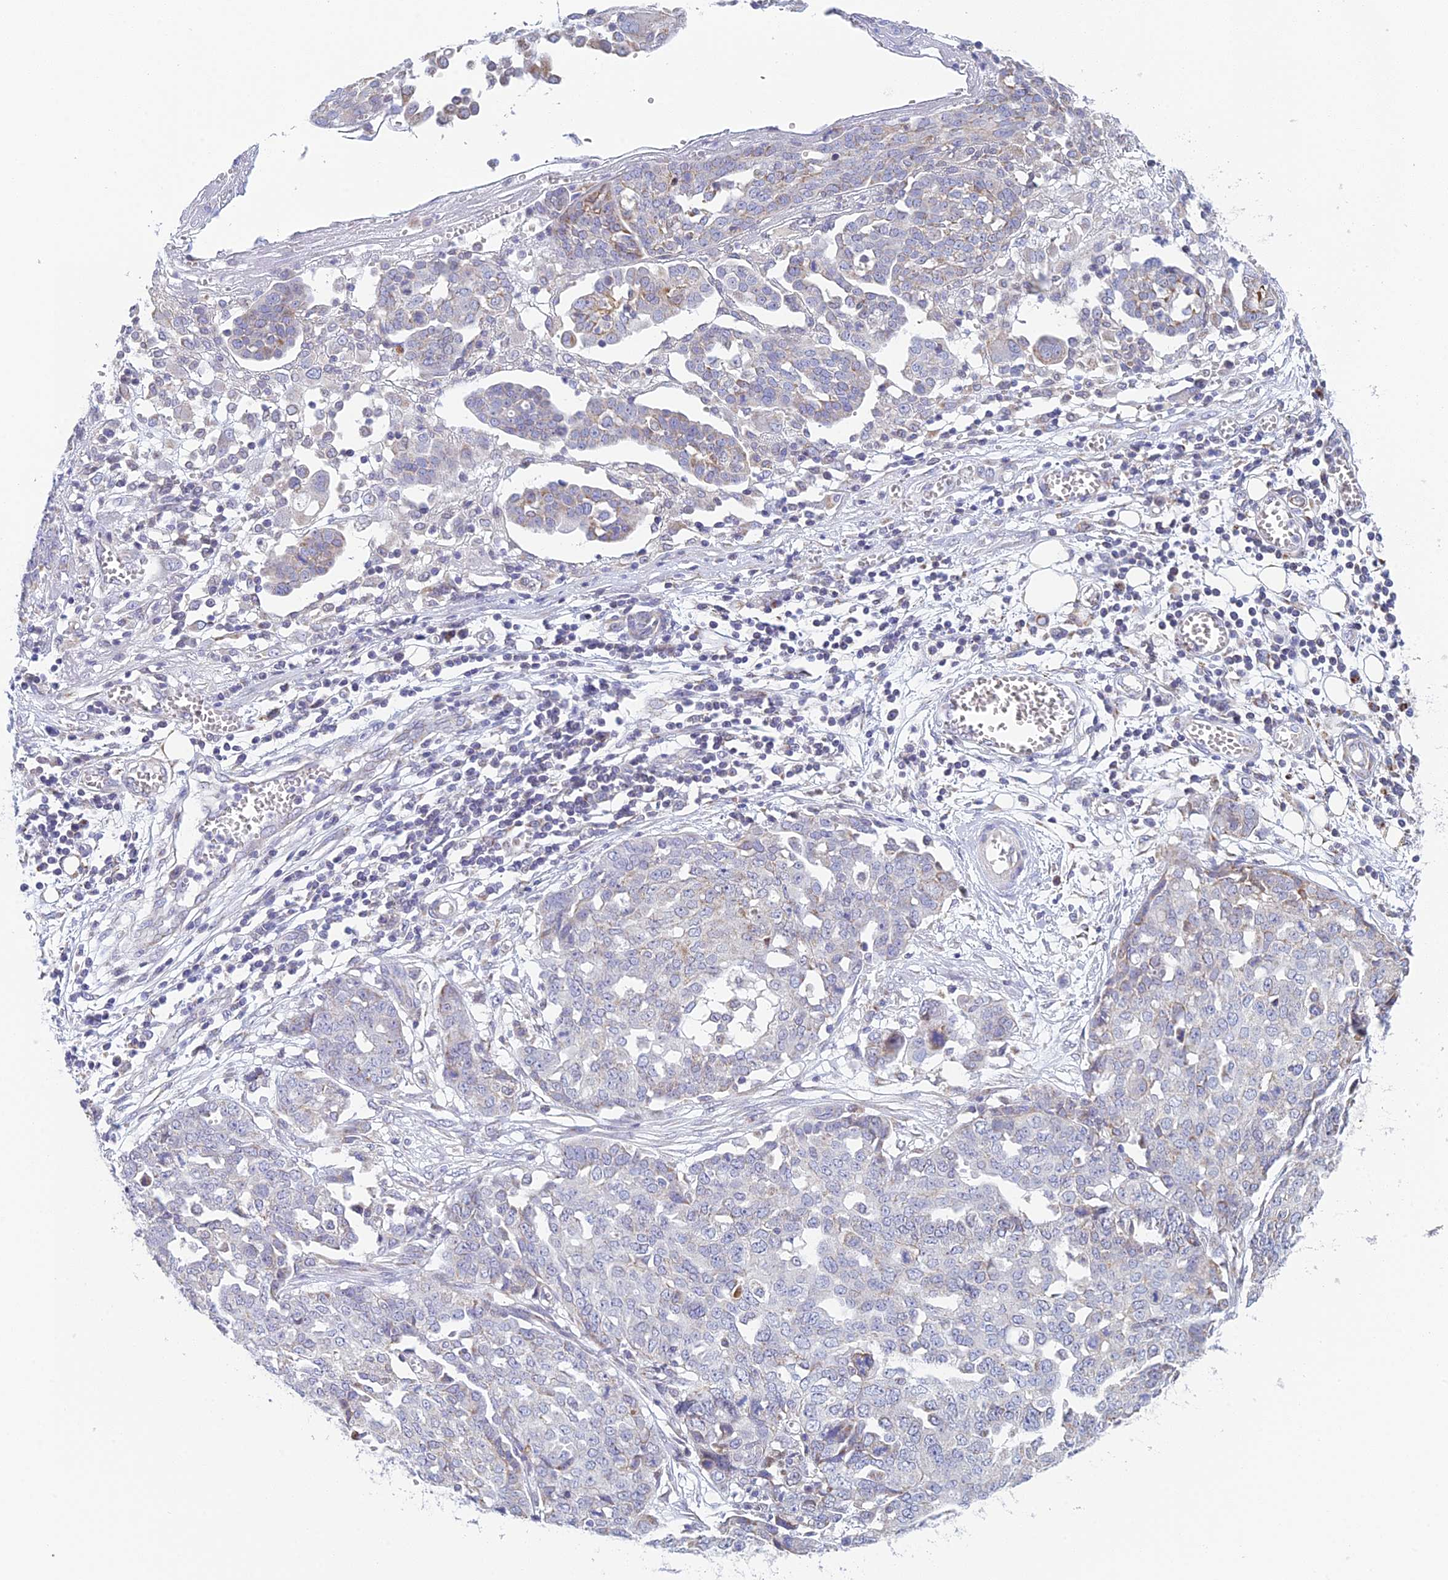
{"staining": {"intensity": "weak", "quantity": "<25%", "location": "cytoplasmic/membranous"}, "tissue": "ovarian cancer", "cell_type": "Tumor cells", "image_type": "cancer", "snomed": [{"axis": "morphology", "description": "Cystadenocarcinoma, serous, NOS"}, {"axis": "topography", "description": "Soft tissue"}, {"axis": "topography", "description": "Ovary"}], "caption": "DAB immunohistochemical staining of human ovarian serous cystadenocarcinoma demonstrates no significant expression in tumor cells.", "gene": "REXO5", "patient": {"sex": "female", "age": 57}}